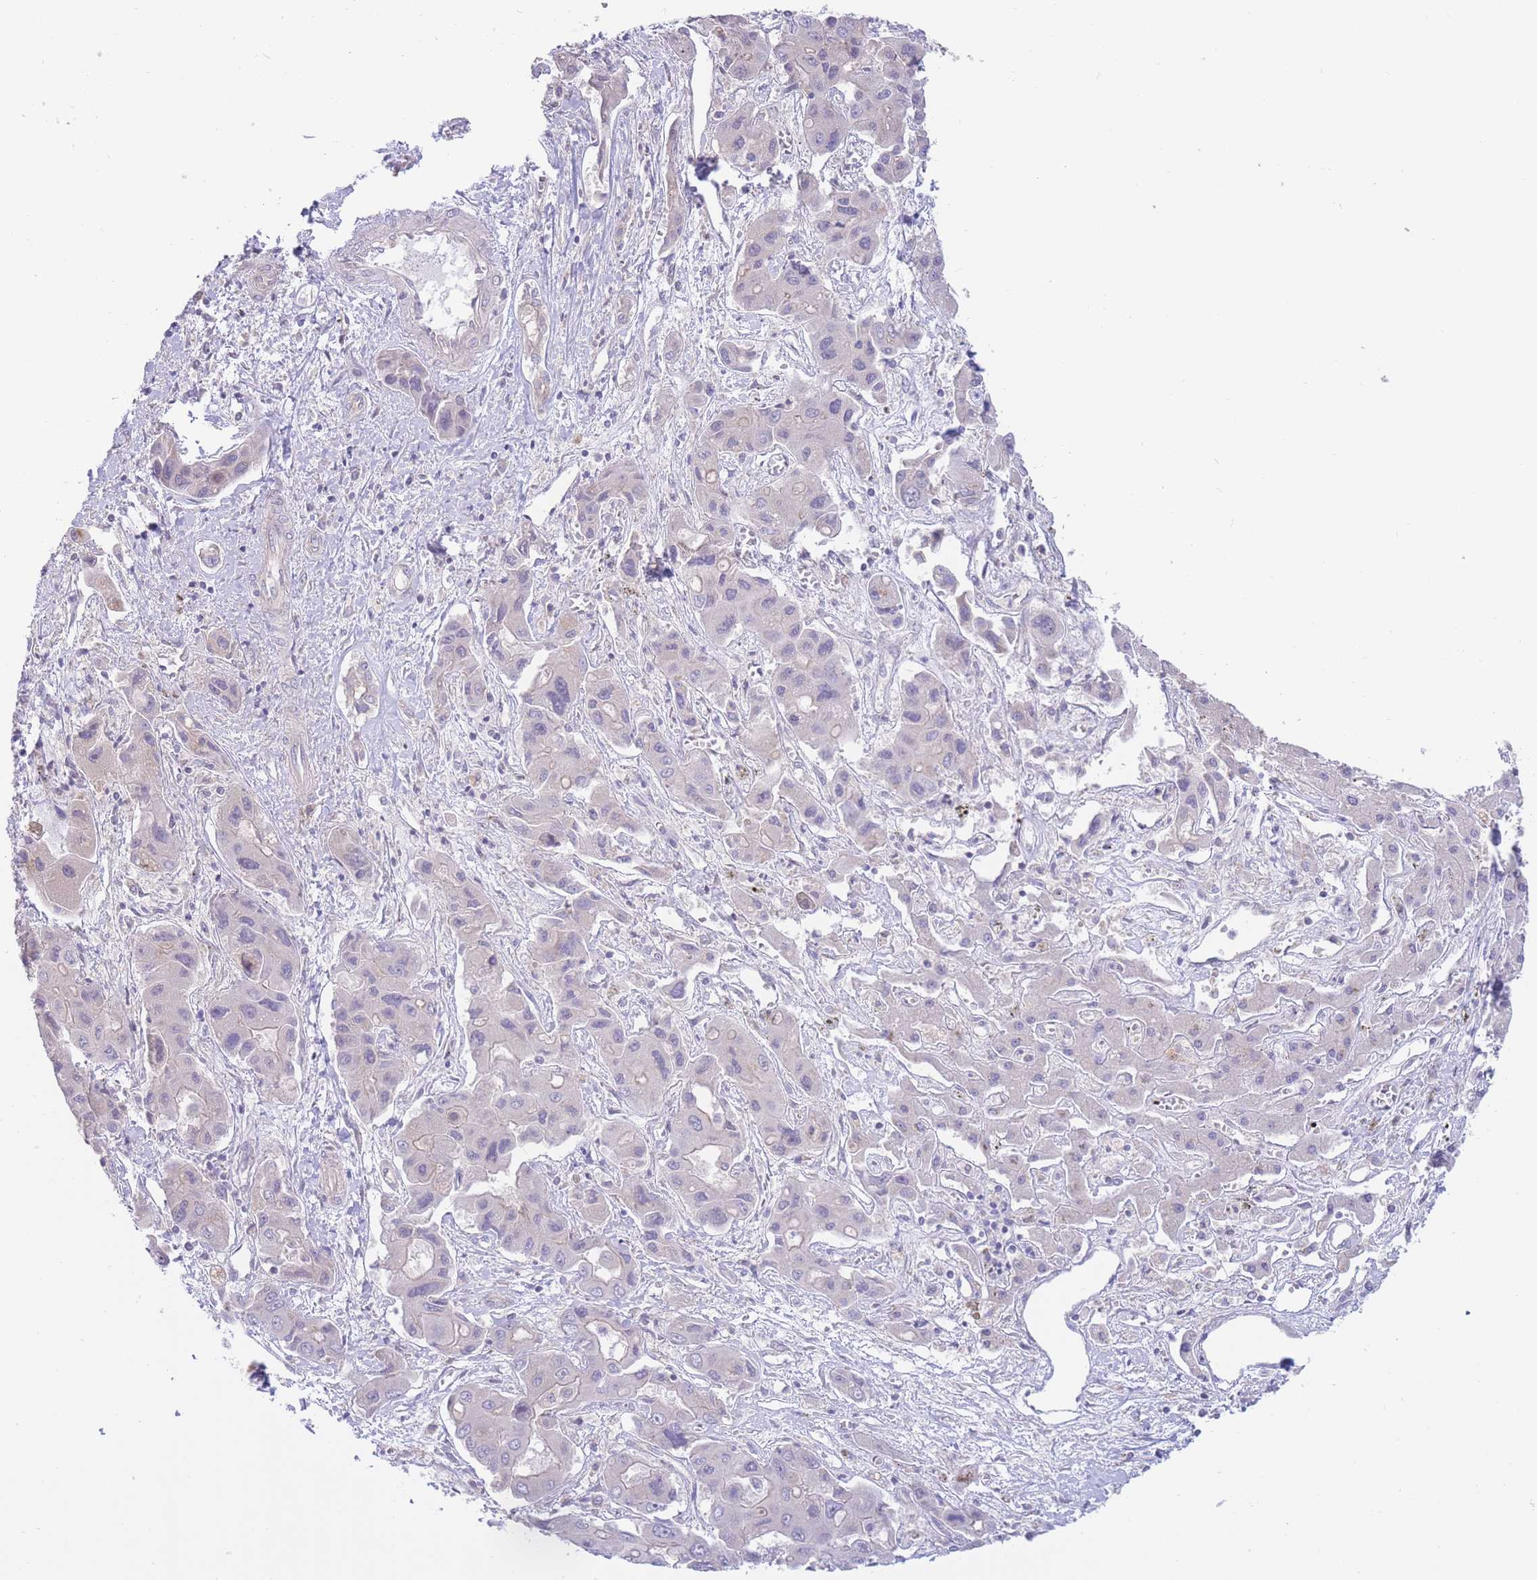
{"staining": {"intensity": "negative", "quantity": "none", "location": "none"}, "tissue": "liver cancer", "cell_type": "Tumor cells", "image_type": "cancer", "snomed": [{"axis": "morphology", "description": "Cholangiocarcinoma"}, {"axis": "topography", "description": "Liver"}], "caption": "DAB (3,3'-diaminobenzidine) immunohistochemical staining of human liver cancer (cholangiocarcinoma) displays no significant positivity in tumor cells.", "gene": "ALS2CL", "patient": {"sex": "male", "age": 67}}